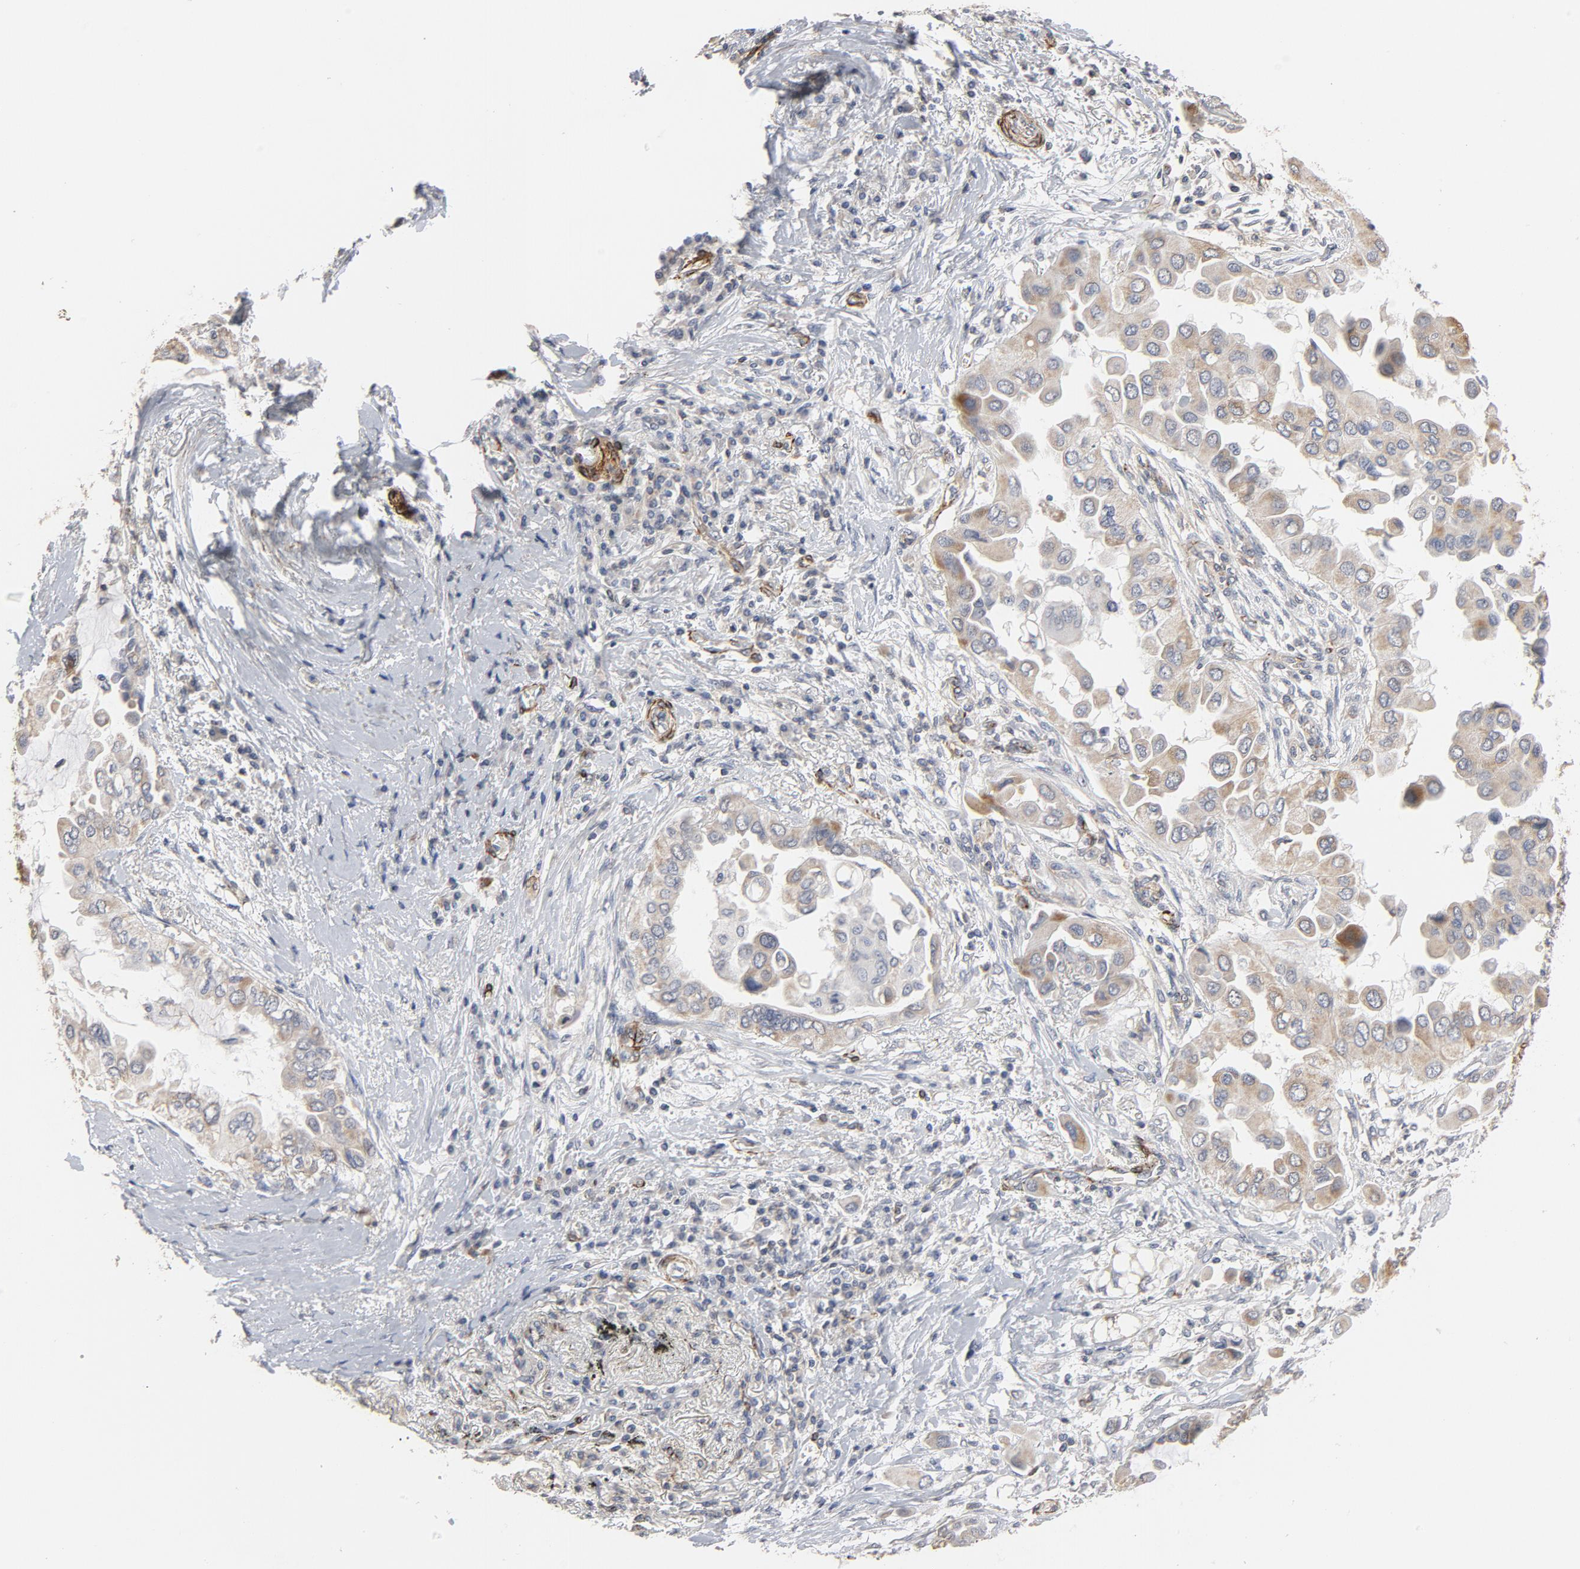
{"staining": {"intensity": "weak", "quantity": "25%-75%", "location": "cytoplasmic/membranous"}, "tissue": "lung cancer", "cell_type": "Tumor cells", "image_type": "cancer", "snomed": [{"axis": "morphology", "description": "Adenocarcinoma, NOS"}, {"axis": "topography", "description": "Lung"}], "caption": "The photomicrograph demonstrates a brown stain indicating the presence of a protein in the cytoplasmic/membranous of tumor cells in lung cancer (adenocarcinoma).", "gene": "GNG2", "patient": {"sex": "female", "age": 76}}